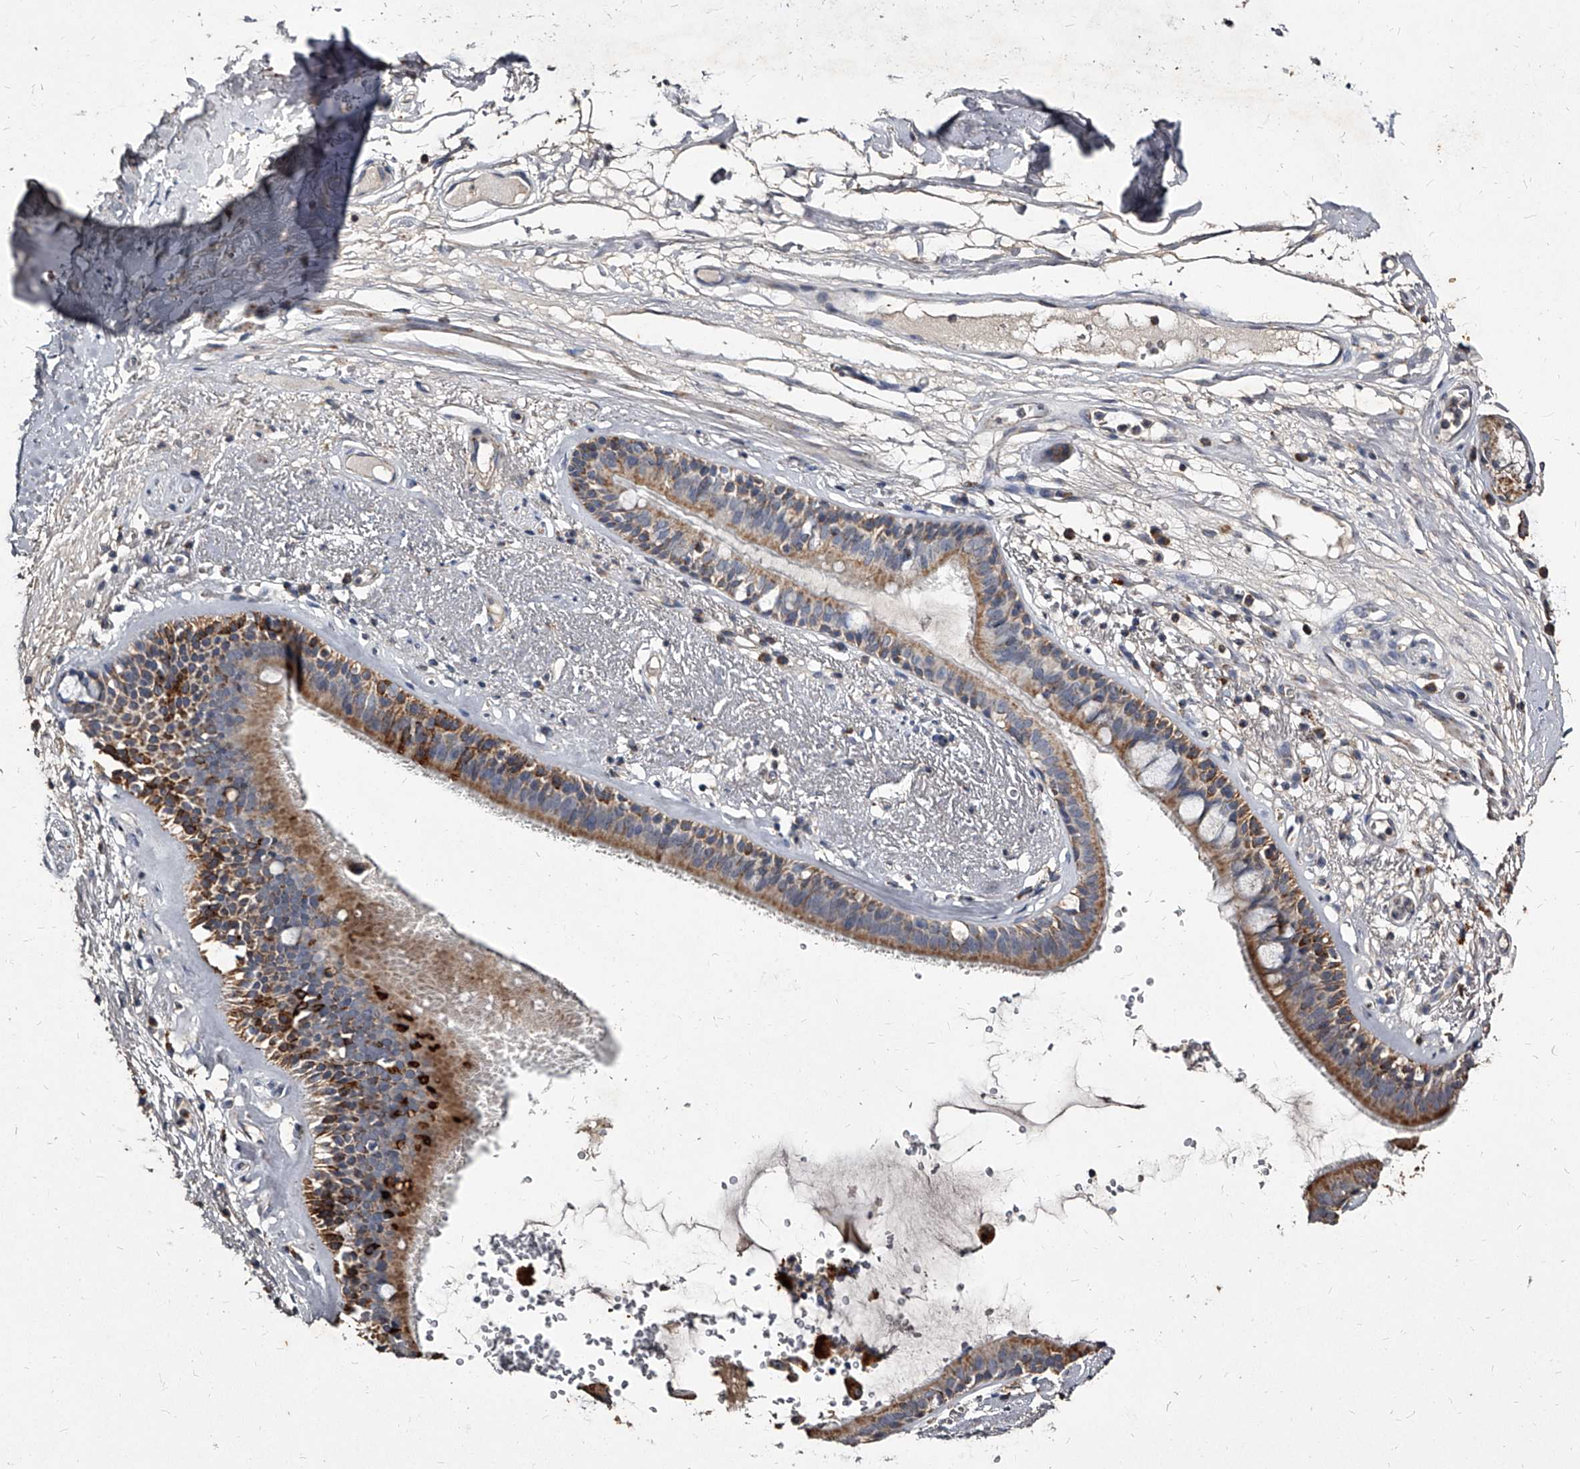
{"staining": {"intensity": "negative", "quantity": "none", "location": "none"}, "tissue": "adipose tissue", "cell_type": "Adipocytes", "image_type": "normal", "snomed": [{"axis": "morphology", "description": "Normal tissue, NOS"}, {"axis": "topography", "description": "Cartilage tissue"}], "caption": "Adipocytes show no significant protein positivity in benign adipose tissue.", "gene": "GPR183", "patient": {"sex": "female", "age": 63}}